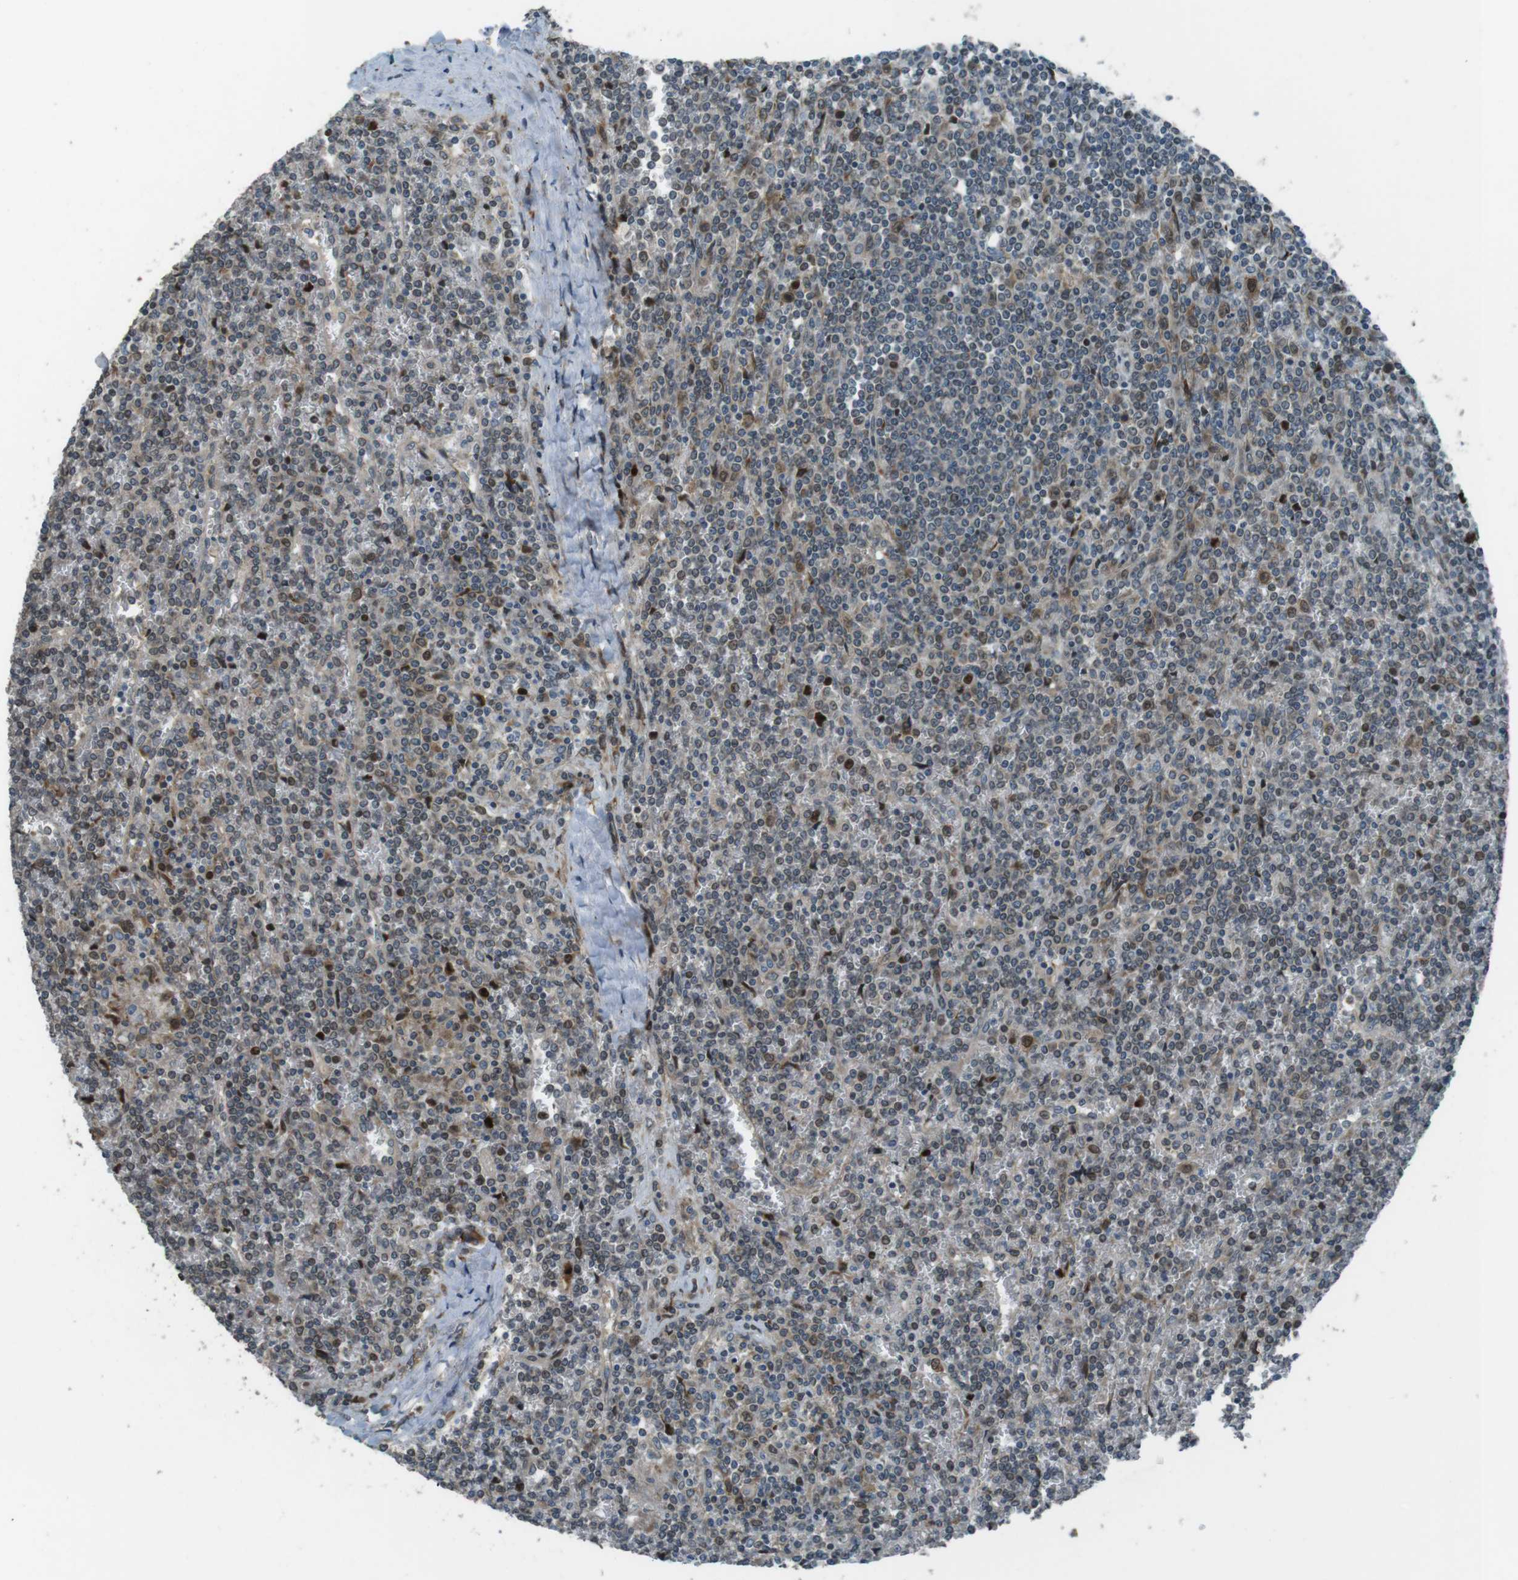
{"staining": {"intensity": "negative", "quantity": "none", "location": "none"}, "tissue": "lymphoma", "cell_type": "Tumor cells", "image_type": "cancer", "snomed": [{"axis": "morphology", "description": "Malignant lymphoma, non-Hodgkin's type, Low grade"}, {"axis": "topography", "description": "Spleen"}], "caption": "Malignant lymphoma, non-Hodgkin's type (low-grade) was stained to show a protein in brown. There is no significant positivity in tumor cells. Nuclei are stained in blue.", "gene": "ZNF330", "patient": {"sex": "female", "age": 19}}